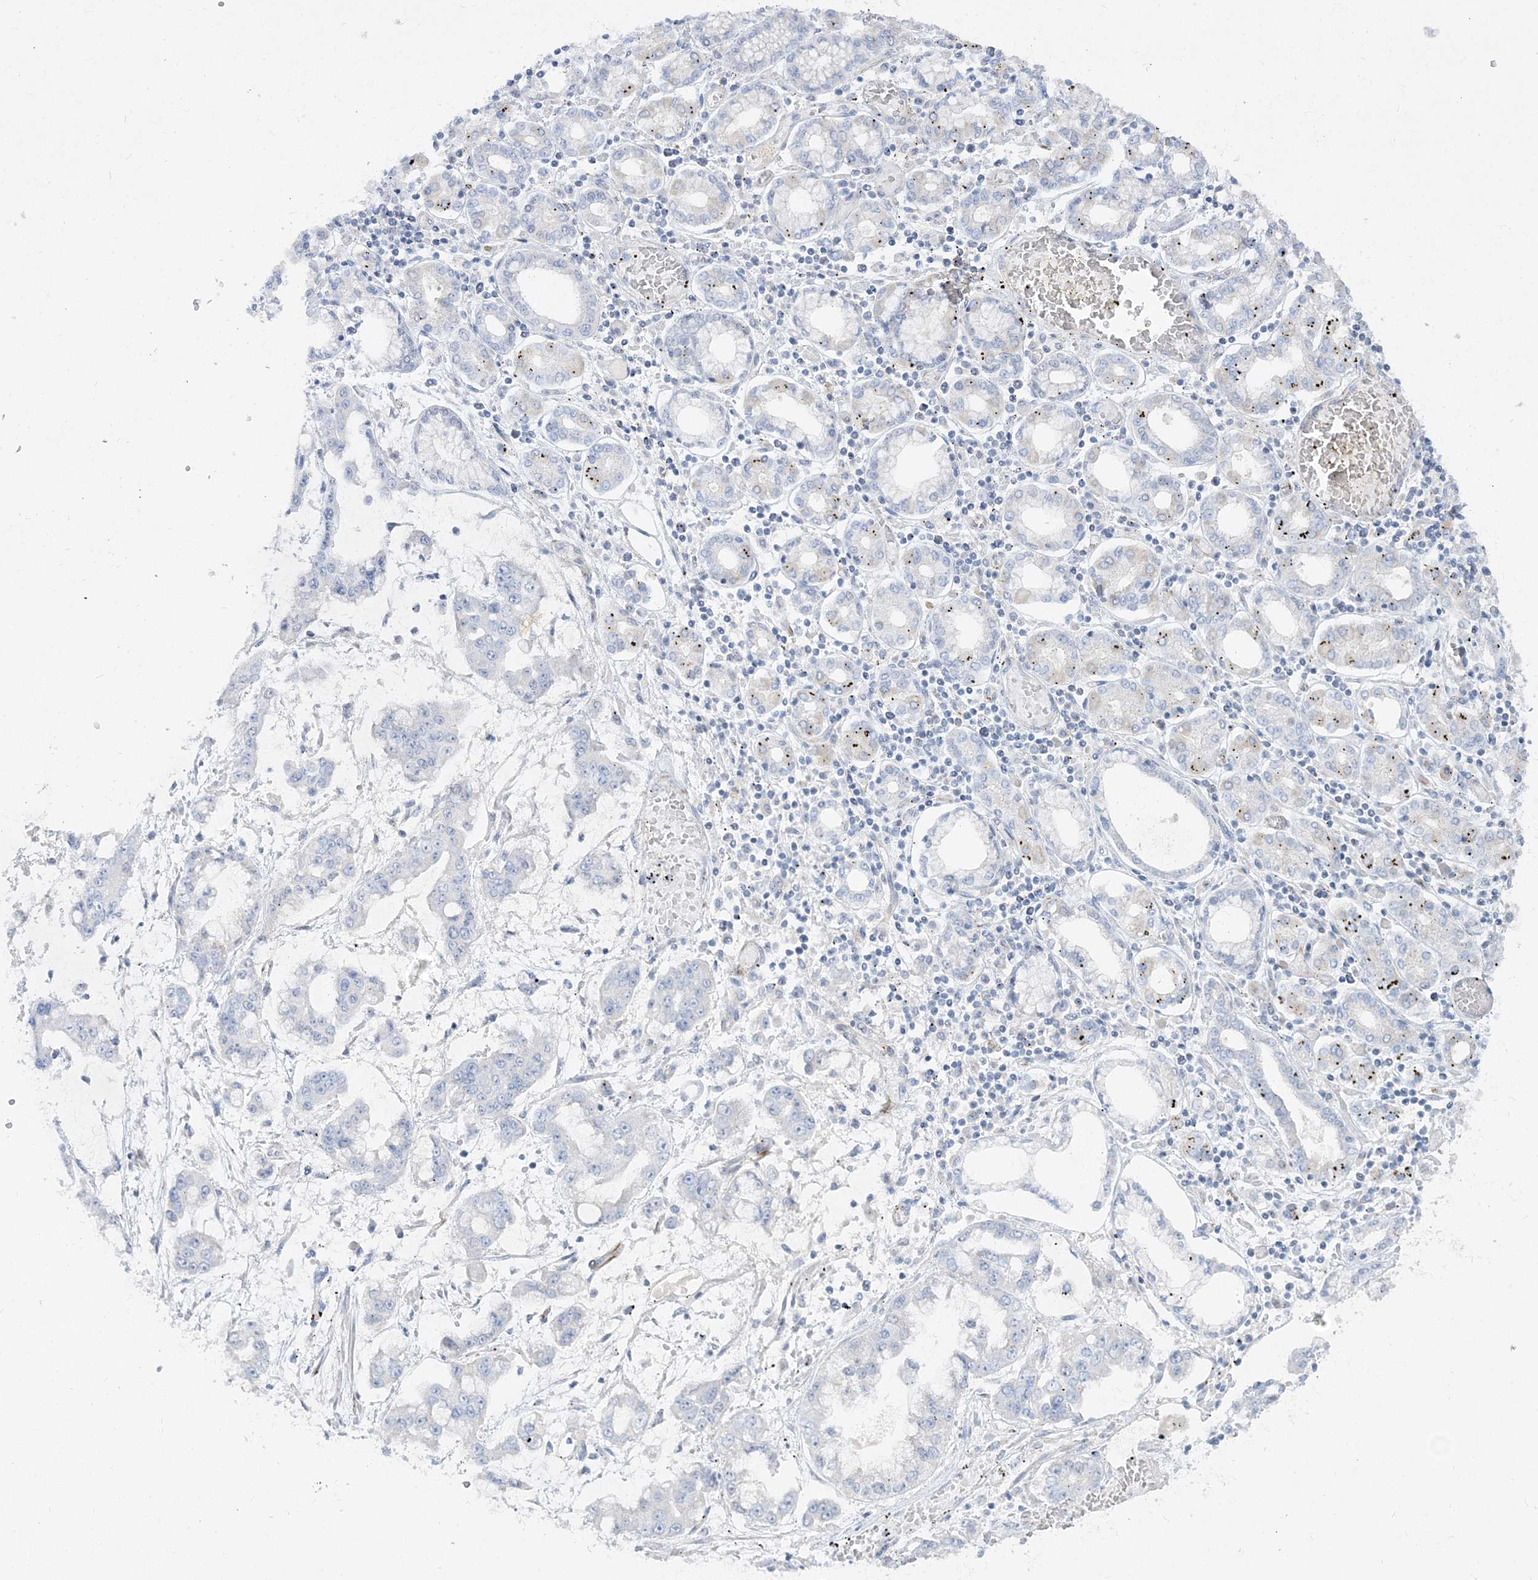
{"staining": {"intensity": "negative", "quantity": "none", "location": "none"}, "tissue": "stomach cancer", "cell_type": "Tumor cells", "image_type": "cancer", "snomed": [{"axis": "morphology", "description": "Normal tissue, NOS"}, {"axis": "morphology", "description": "Adenocarcinoma, NOS"}, {"axis": "topography", "description": "Stomach, upper"}, {"axis": "topography", "description": "Stomach"}], "caption": "The photomicrograph exhibits no staining of tumor cells in adenocarcinoma (stomach). The staining was performed using DAB (3,3'-diaminobenzidine) to visualize the protein expression in brown, while the nuclei were stained in blue with hematoxylin (Magnification: 20x).", "gene": "GPAT2", "patient": {"sex": "male", "age": 76}}